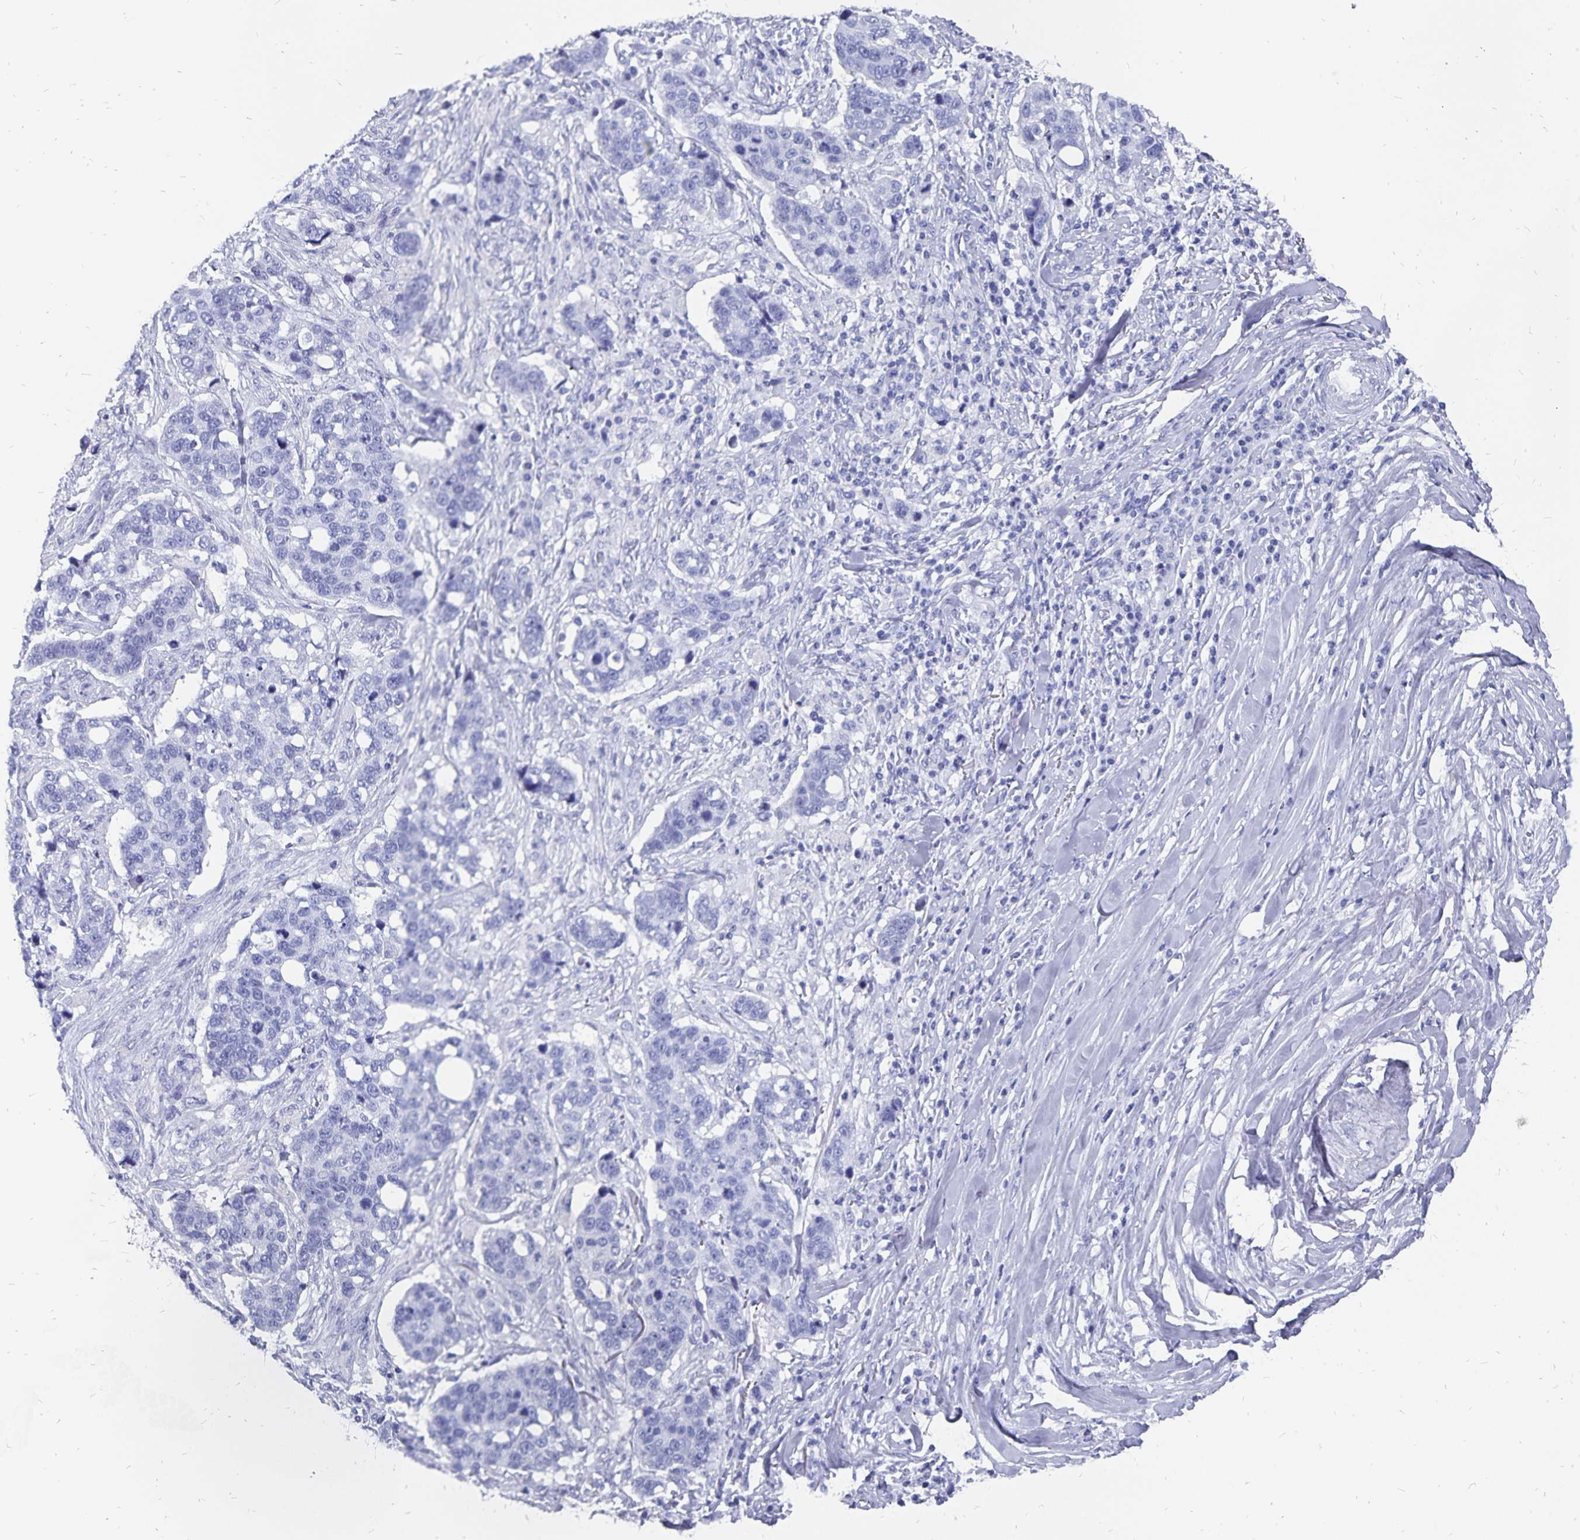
{"staining": {"intensity": "negative", "quantity": "none", "location": "none"}, "tissue": "lung cancer", "cell_type": "Tumor cells", "image_type": "cancer", "snomed": [{"axis": "morphology", "description": "Squamous cell carcinoma, NOS"}, {"axis": "topography", "description": "Lymph node"}, {"axis": "topography", "description": "Lung"}], "caption": "Immunohistochemistry (IHC) image of neoplastic tissue: lung cancer stained with DAB demonstrates no significant protein staining in tumor cells.", "gene": "ADH1A", "patient": {"sex": "male", "age": 61}}